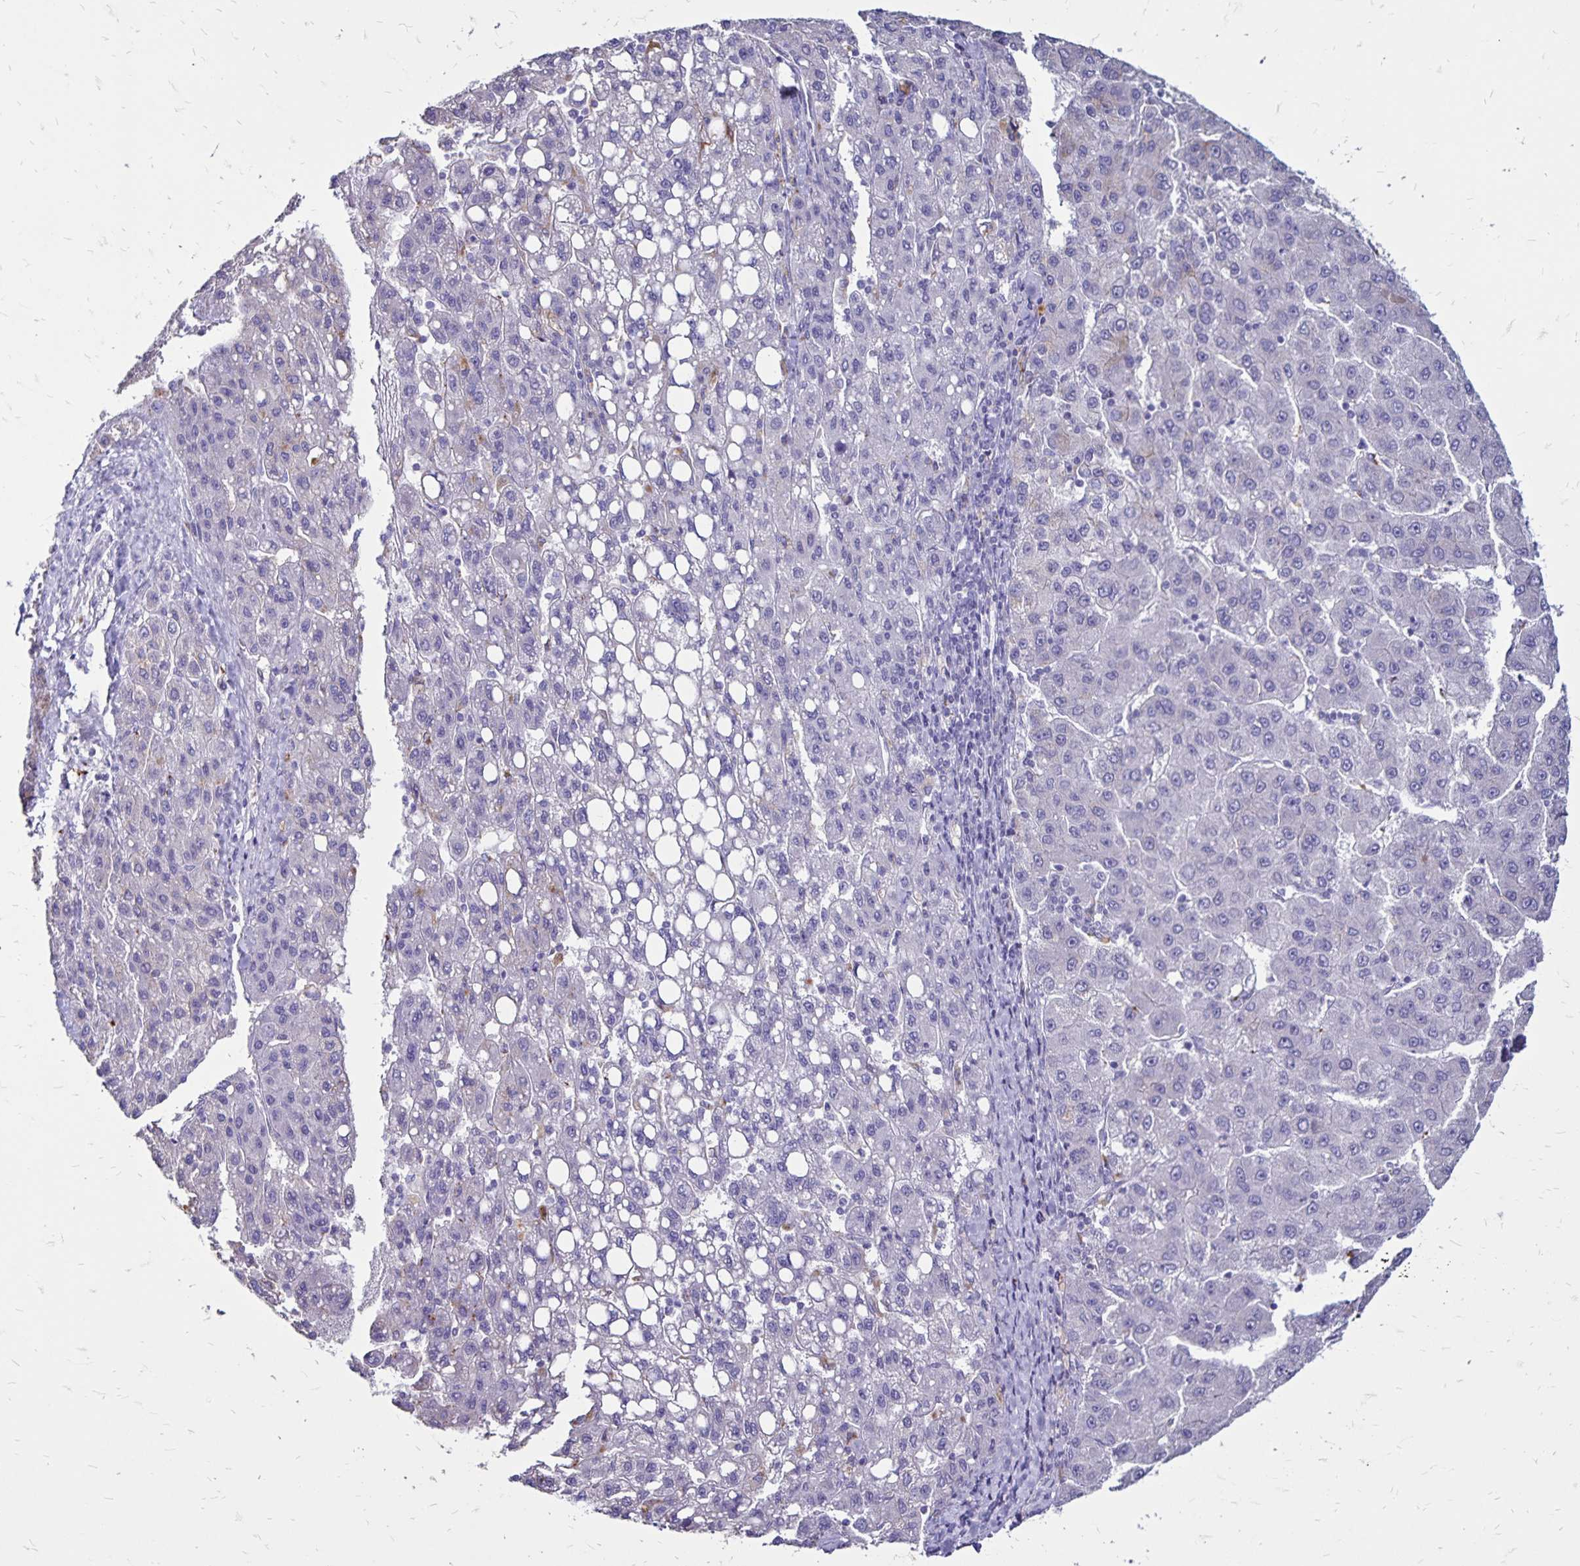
{"staining": {"intensity": "negative", "quantity": "none", "location": "none"}, "tissue": "liver cancer", "cell_type": "Tumor cells", "image_type": "cancer", "snomed": [{"axis": "morphology", "description": "Carcinoma, Hepatocellular, NOS"}, {"axis": "topography", "description": "Liver"}], "caption": "This is an immunohistochemistry micrograph of liver cancer (hepatocellular carcinoma). There is no expression in tumor cells.", "gene": "EVPL", "patient": {"sex": "female", "age": 82}}